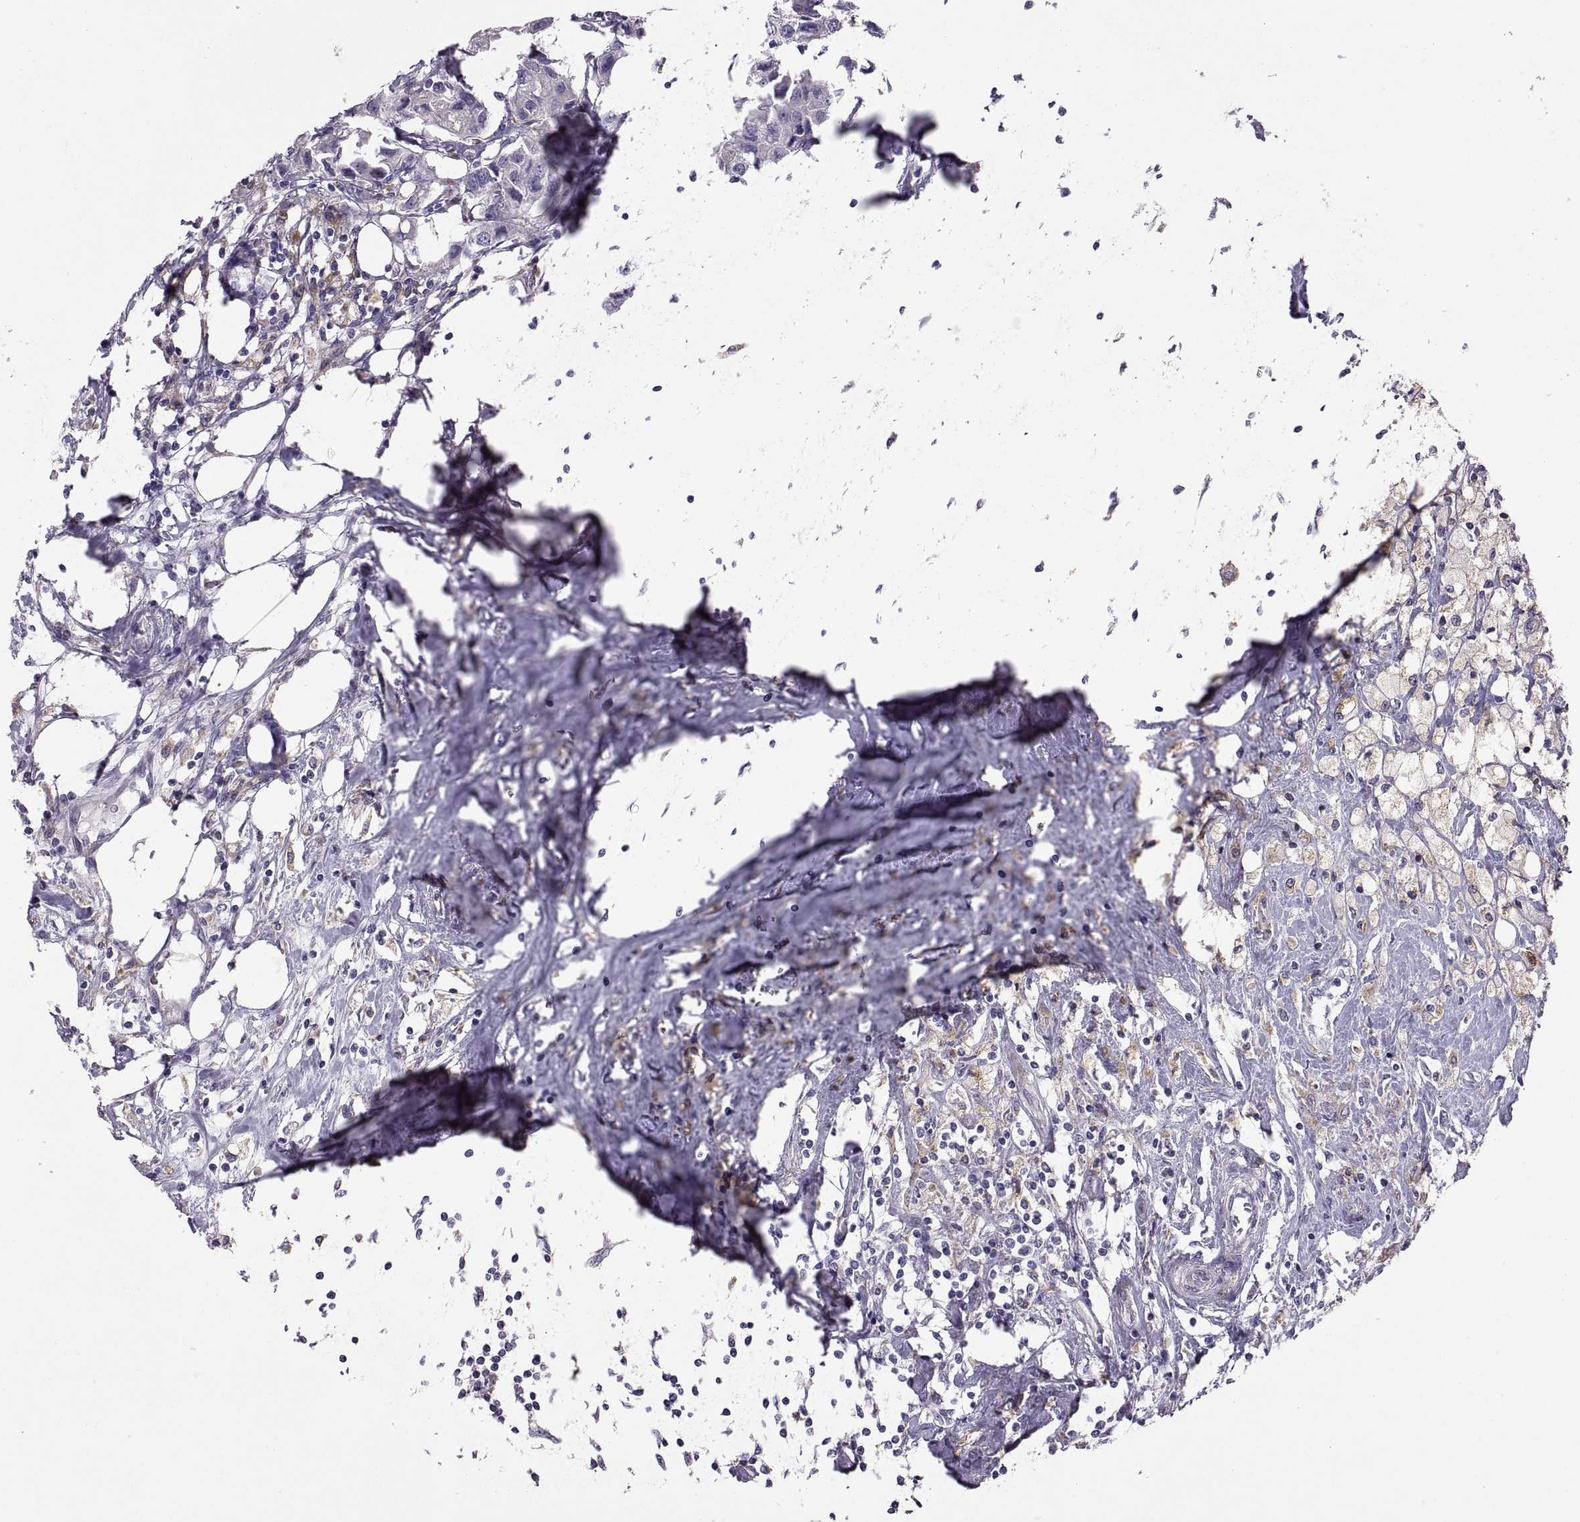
{"staining": {"intensity": "moderate", "quantity": "<25%", "location": "cytoplasmic/membranous"}, "tissue": "breast cancer", "cell_type": "Tumor cells", "image_type": "cancer", "snomed": [{"axis": "morphology", "description": "Duct carcinoma"}, {"axis": "topography", "description": "Breast"}], "caption": "Moderate cytoplasmic/membranous expression for a protein is seen in about <25% of tumor cells of breast infiltrating ductal carcinoma using immunohistochemistry.", "gene": "ARSL", "patient": {"sex": "female", "age": 80}}